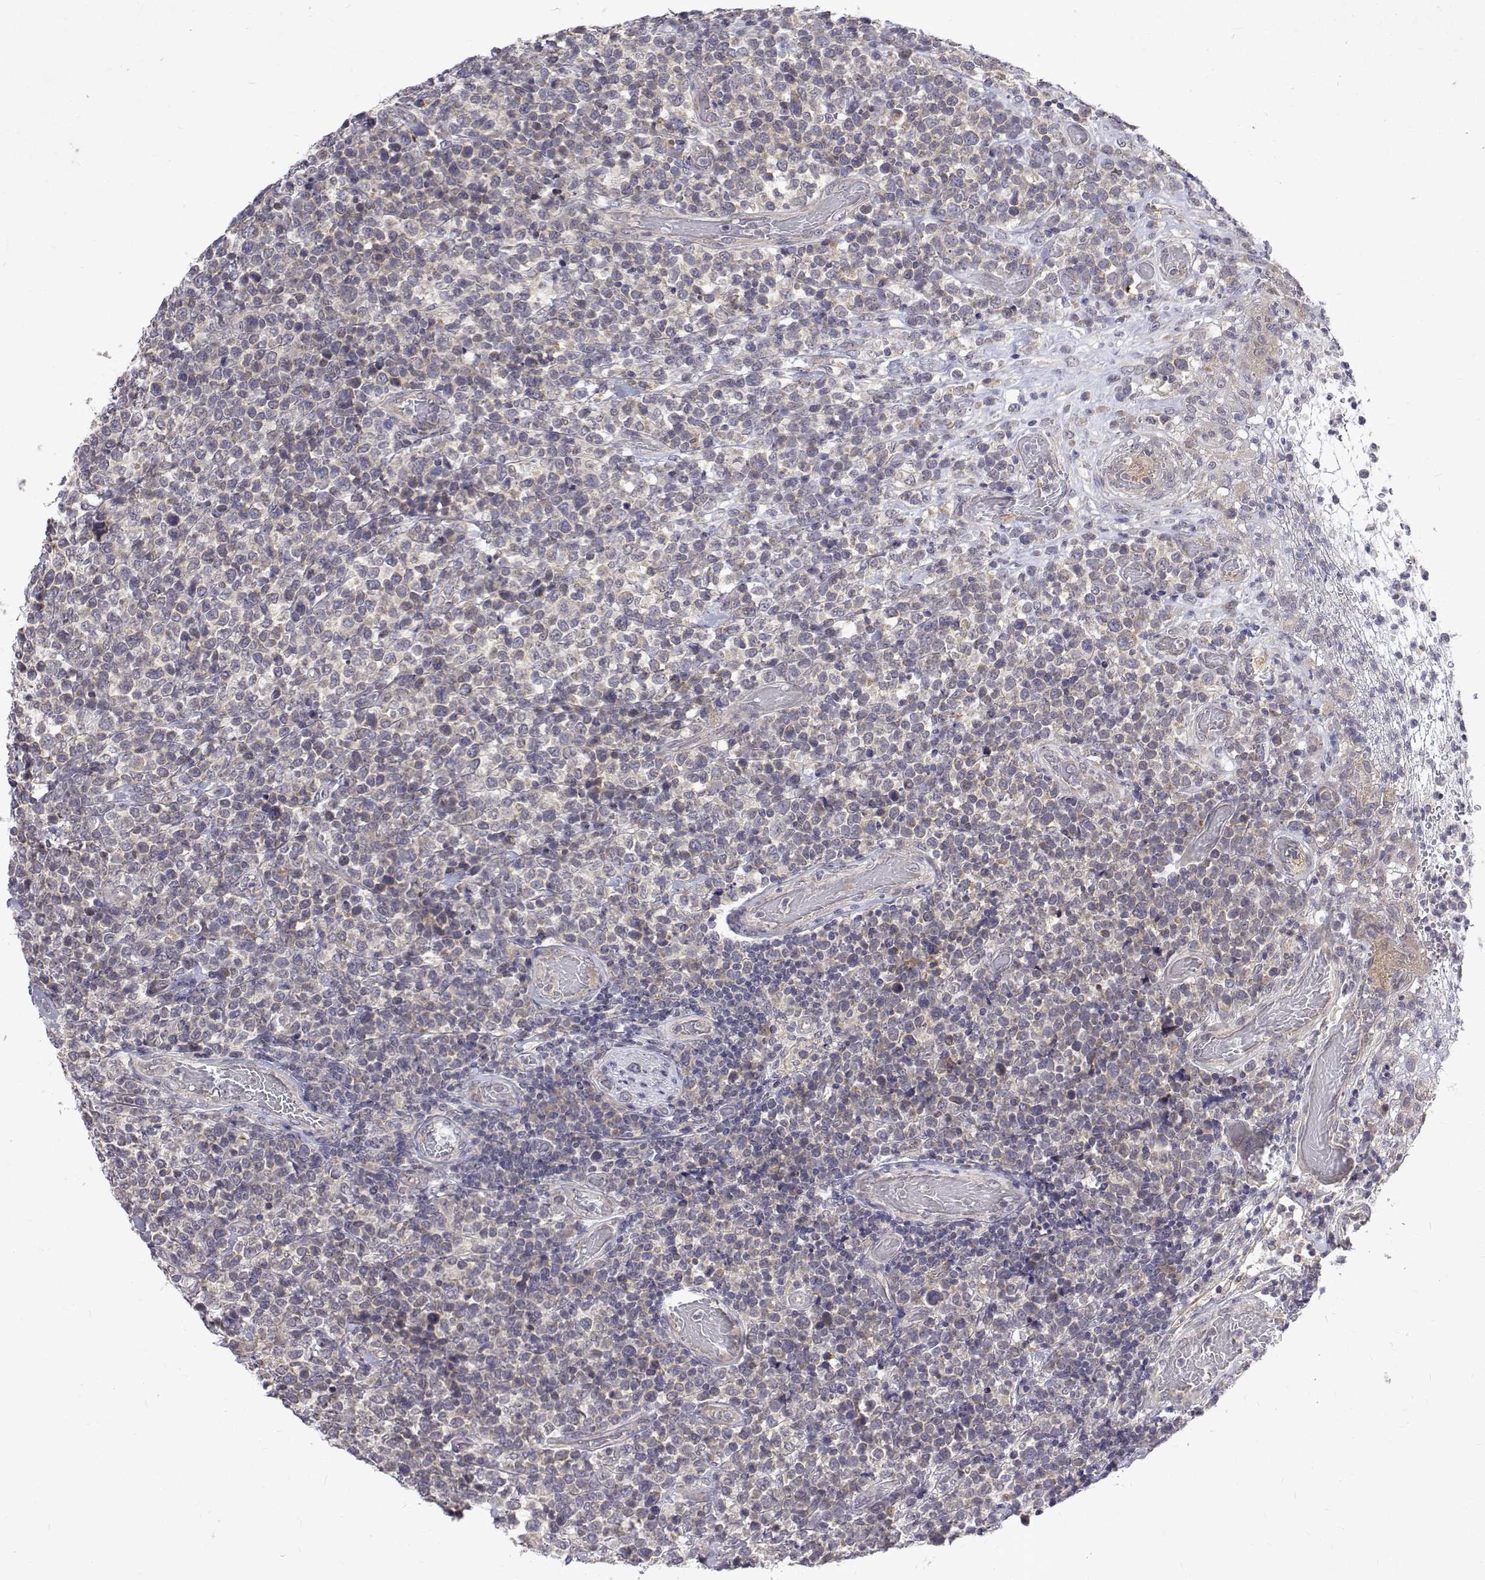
{"staining": {"intensity": "negative", "quantity": "none", "location": "none"}, "tissue": "lymphoma", "cell_type": "Tumor cells", "image_type": "cancer", "snomed": [{"axis": "morphology", "description": "Malignant lymphoma, non-Hodgkin's type, High grade"}, {"axis": "topography", "description": "Soft tissue"}], "caption": "High magnification brightfield microscopy of lymphoma stained with DAB (3,3'-diaminobenzidine) (brown) and counterstained with hematoxylin (blue): tumor cells show no significant staining.", "gene": "ALKBH8", "patient": {"sex": "female", "age": 56}}